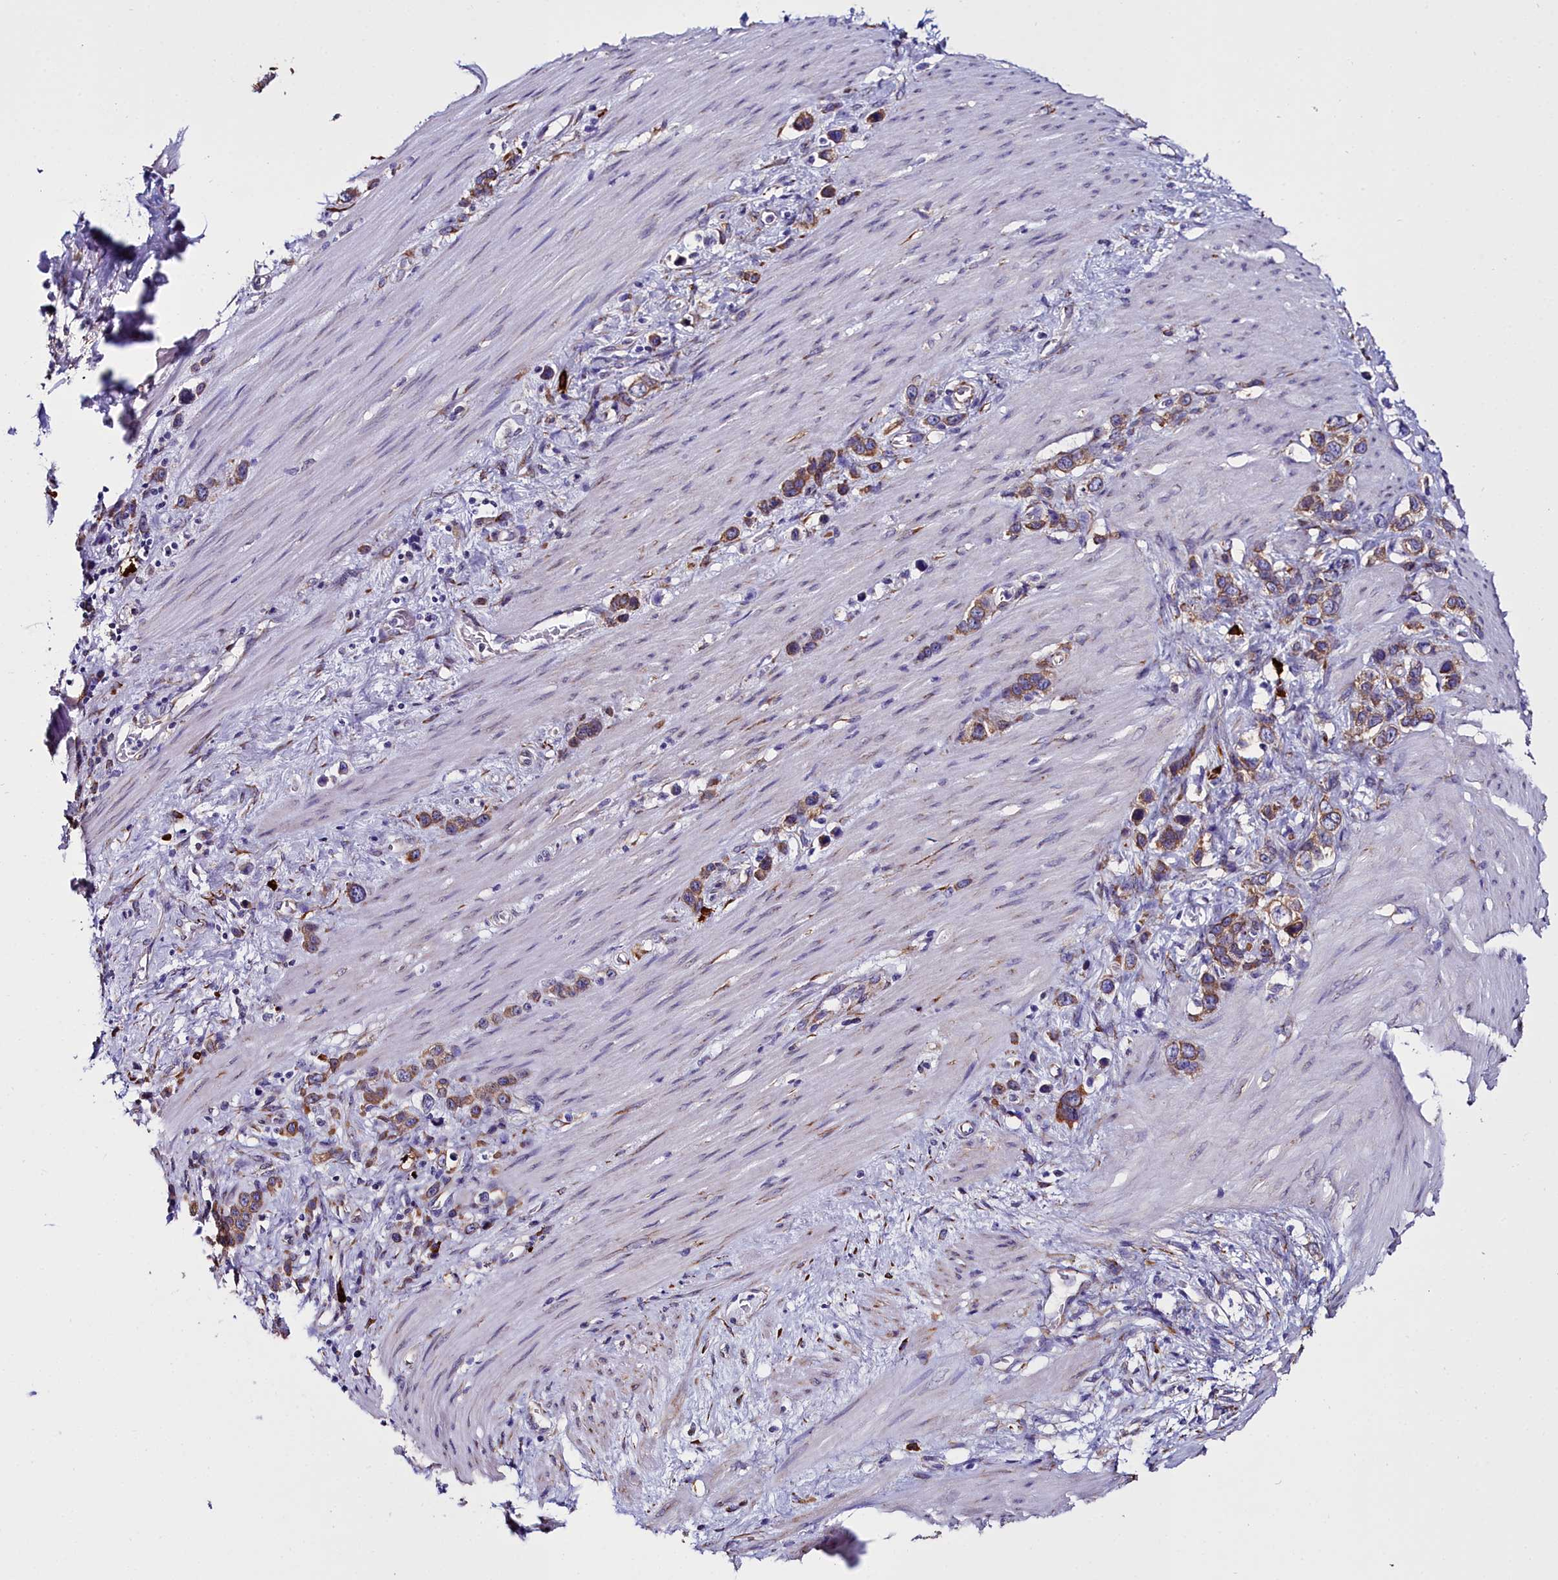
{"staining": {"intensity": "moderate", "quantity": ">75%", "location": "cytoplasmic/membranous"}, "tissue": "stomach cancer", "cell_type": "Tumor cells", "image_type": "cancer", "snomed": [{"axis": "morphology", "description": "Adenocarcinoma, NOS"}, {"axis": "morphology", "description": "Adenocarcinoma, High grade"}, {"axis": "topography", "description": "Stomach, upper"}, {"axis": "topography", "description": "Stomach, lower"}], "caption": "Immunohistochemistry (IHC) histopathology image of human stomach high-grade adenocarcinoma stained for a protein (brown), which exhibits medium levels of moderate cytoplasmic/membranous staining in about >75% of tumor cells.", "gene": "TXNDC5", "patient": {"sex": "female", "age": 65}}